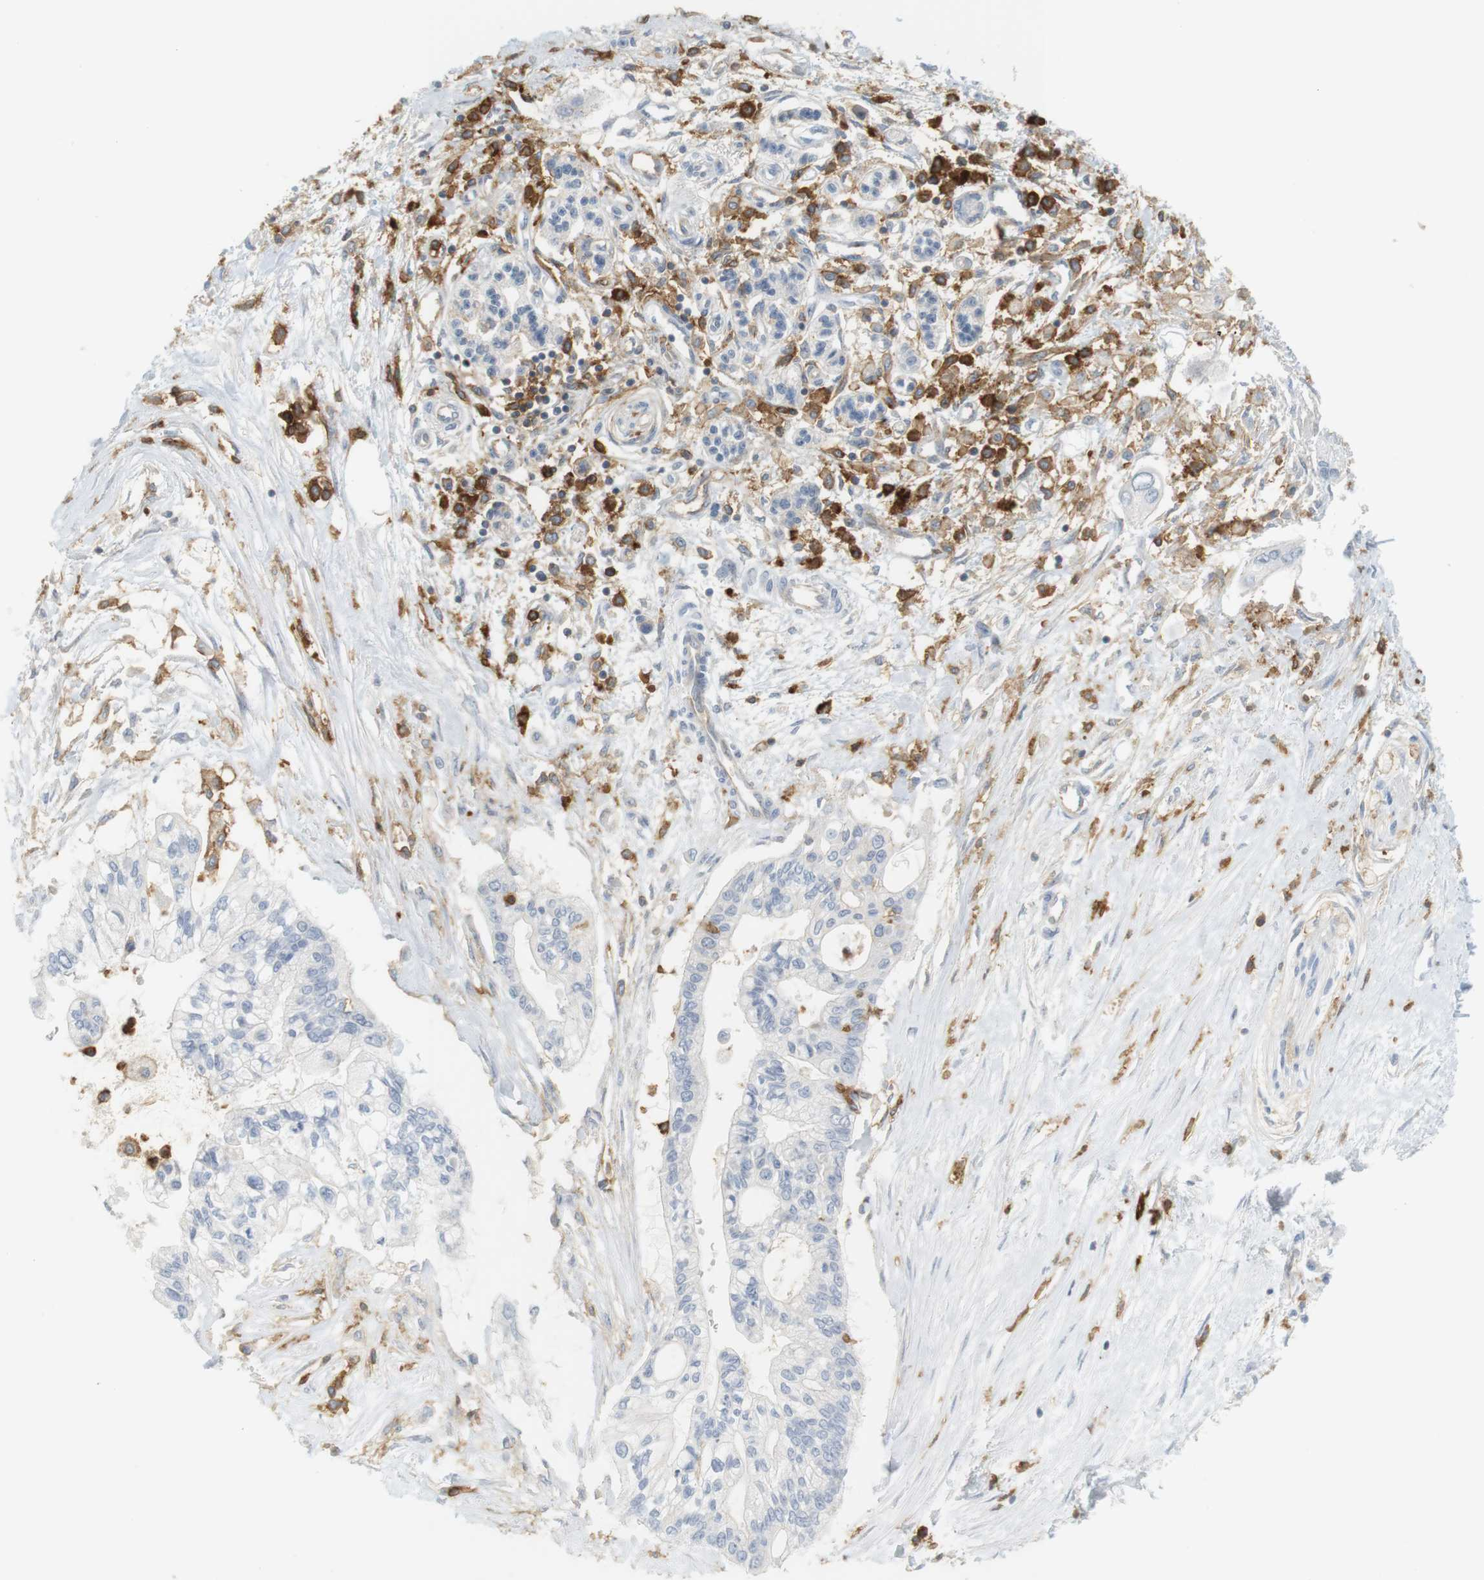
{"staining": {"intensity": "negative", "quantity": "none", "location": "none"}, "tissue": "pancreatic cancer", "cell_type": "Tumor cells", "image_type": "cancer", "snomed": [{"axis": "morphology", "description": "Adenocarcinoma, NOS"}, {"axis": "topography", "description": "Pancreas"}], "caption": "An immunohistochemistry micrograph of adenocarcinoma (pancreatic) is shown. There is no staining in tumor cells of adenocarcinoma (pancreatic). (DAB IHC, high magnification).", "gene": "SIRPA", "patient": {"sex": "female", "age": 77}}